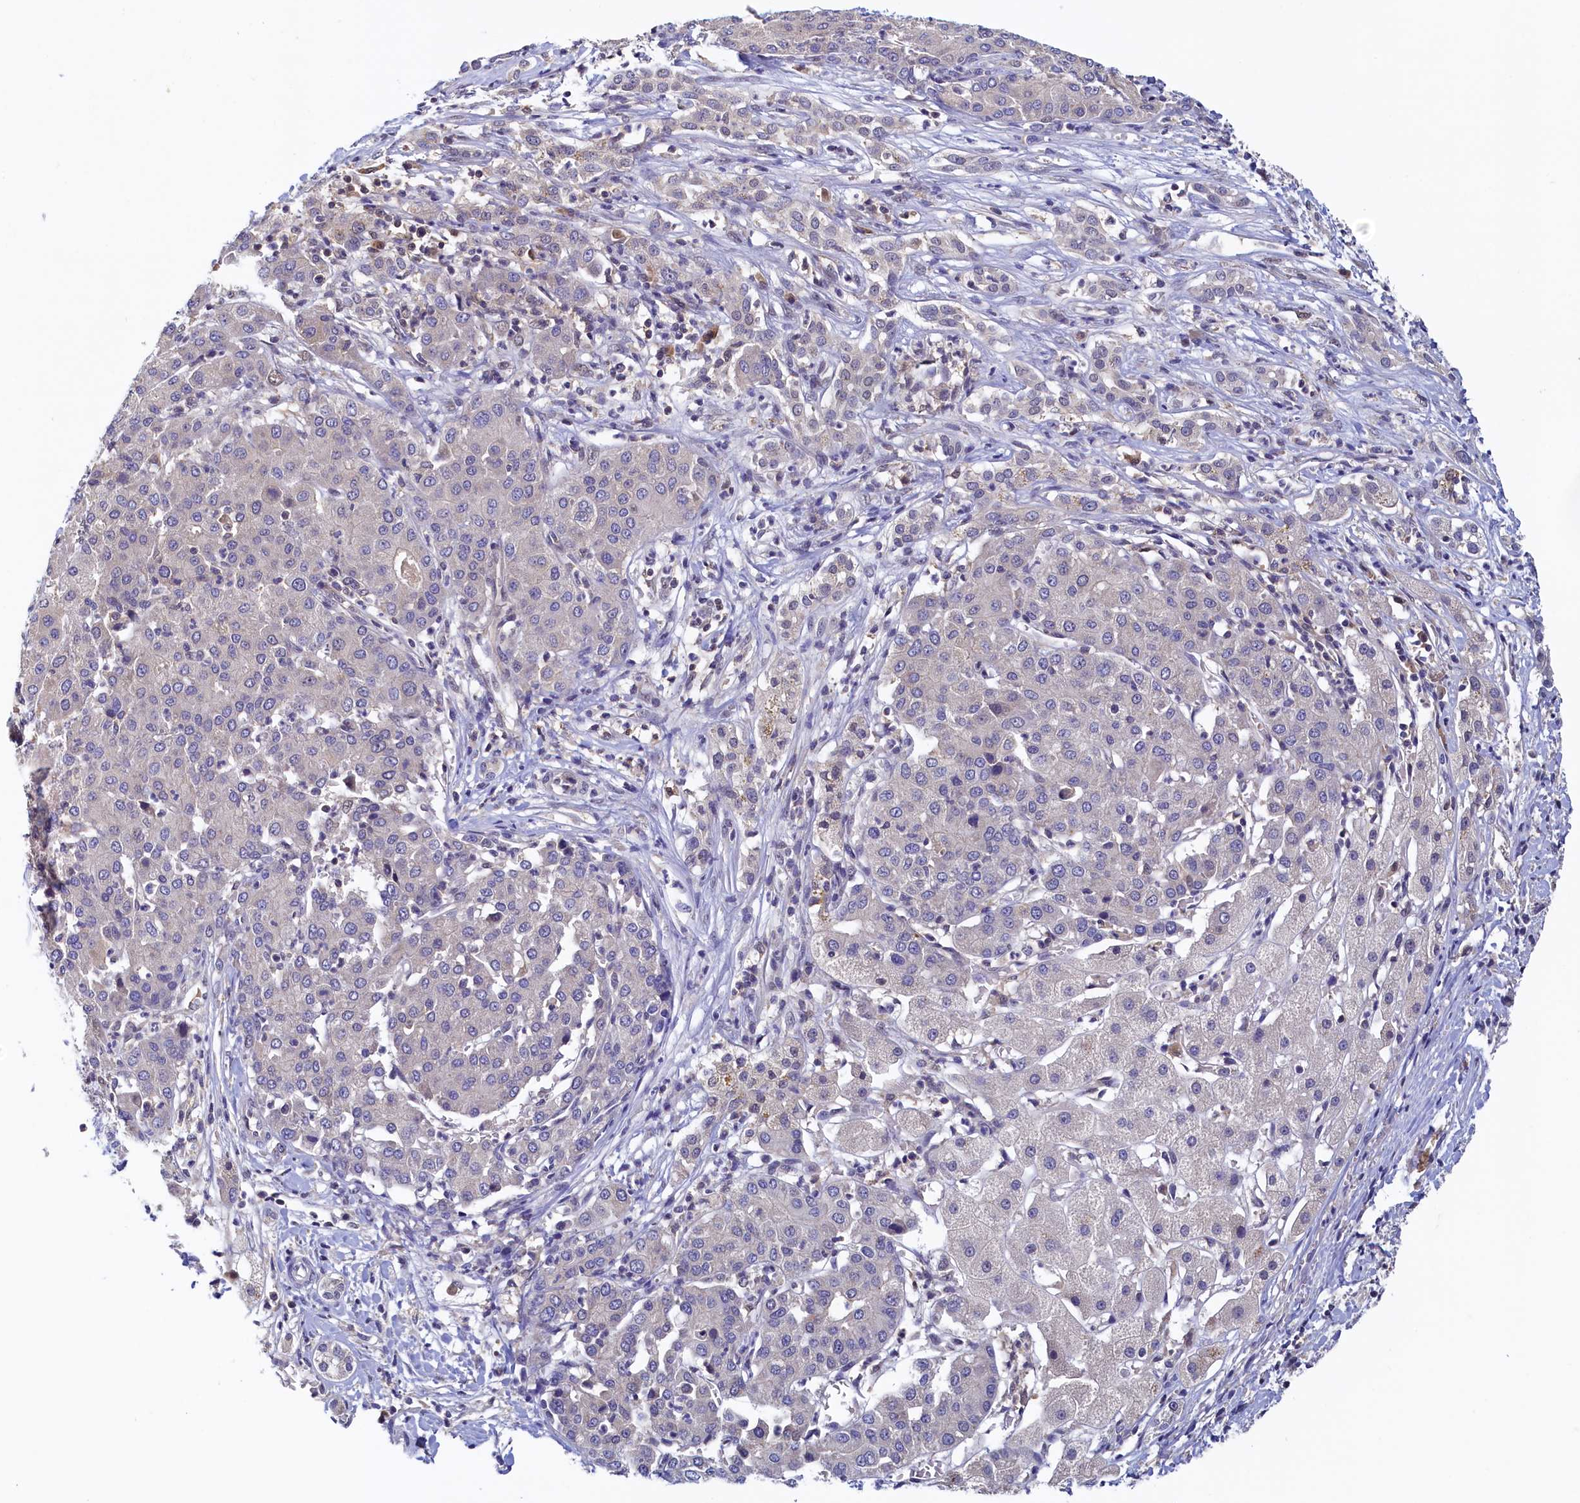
{"staining": {"intensity": "negative", "quantity": "none", "location": "none"}, "tissue": "liver cancer", "cell_type": "Tumor cells", "image_type": "cancer", "snomed": [{"axis": "morphology", "description": "Carcinoma, Hepatocellular, NOS"}, {"axis": "topography", "description": "Liver"}], "caption": "The immunohistochemistry image has no significant staining in tumor cells of liver hepatocellular carcinoma tissue.", "gene": "PAAF1", "patient": {"sex": "male", "age": 65}}